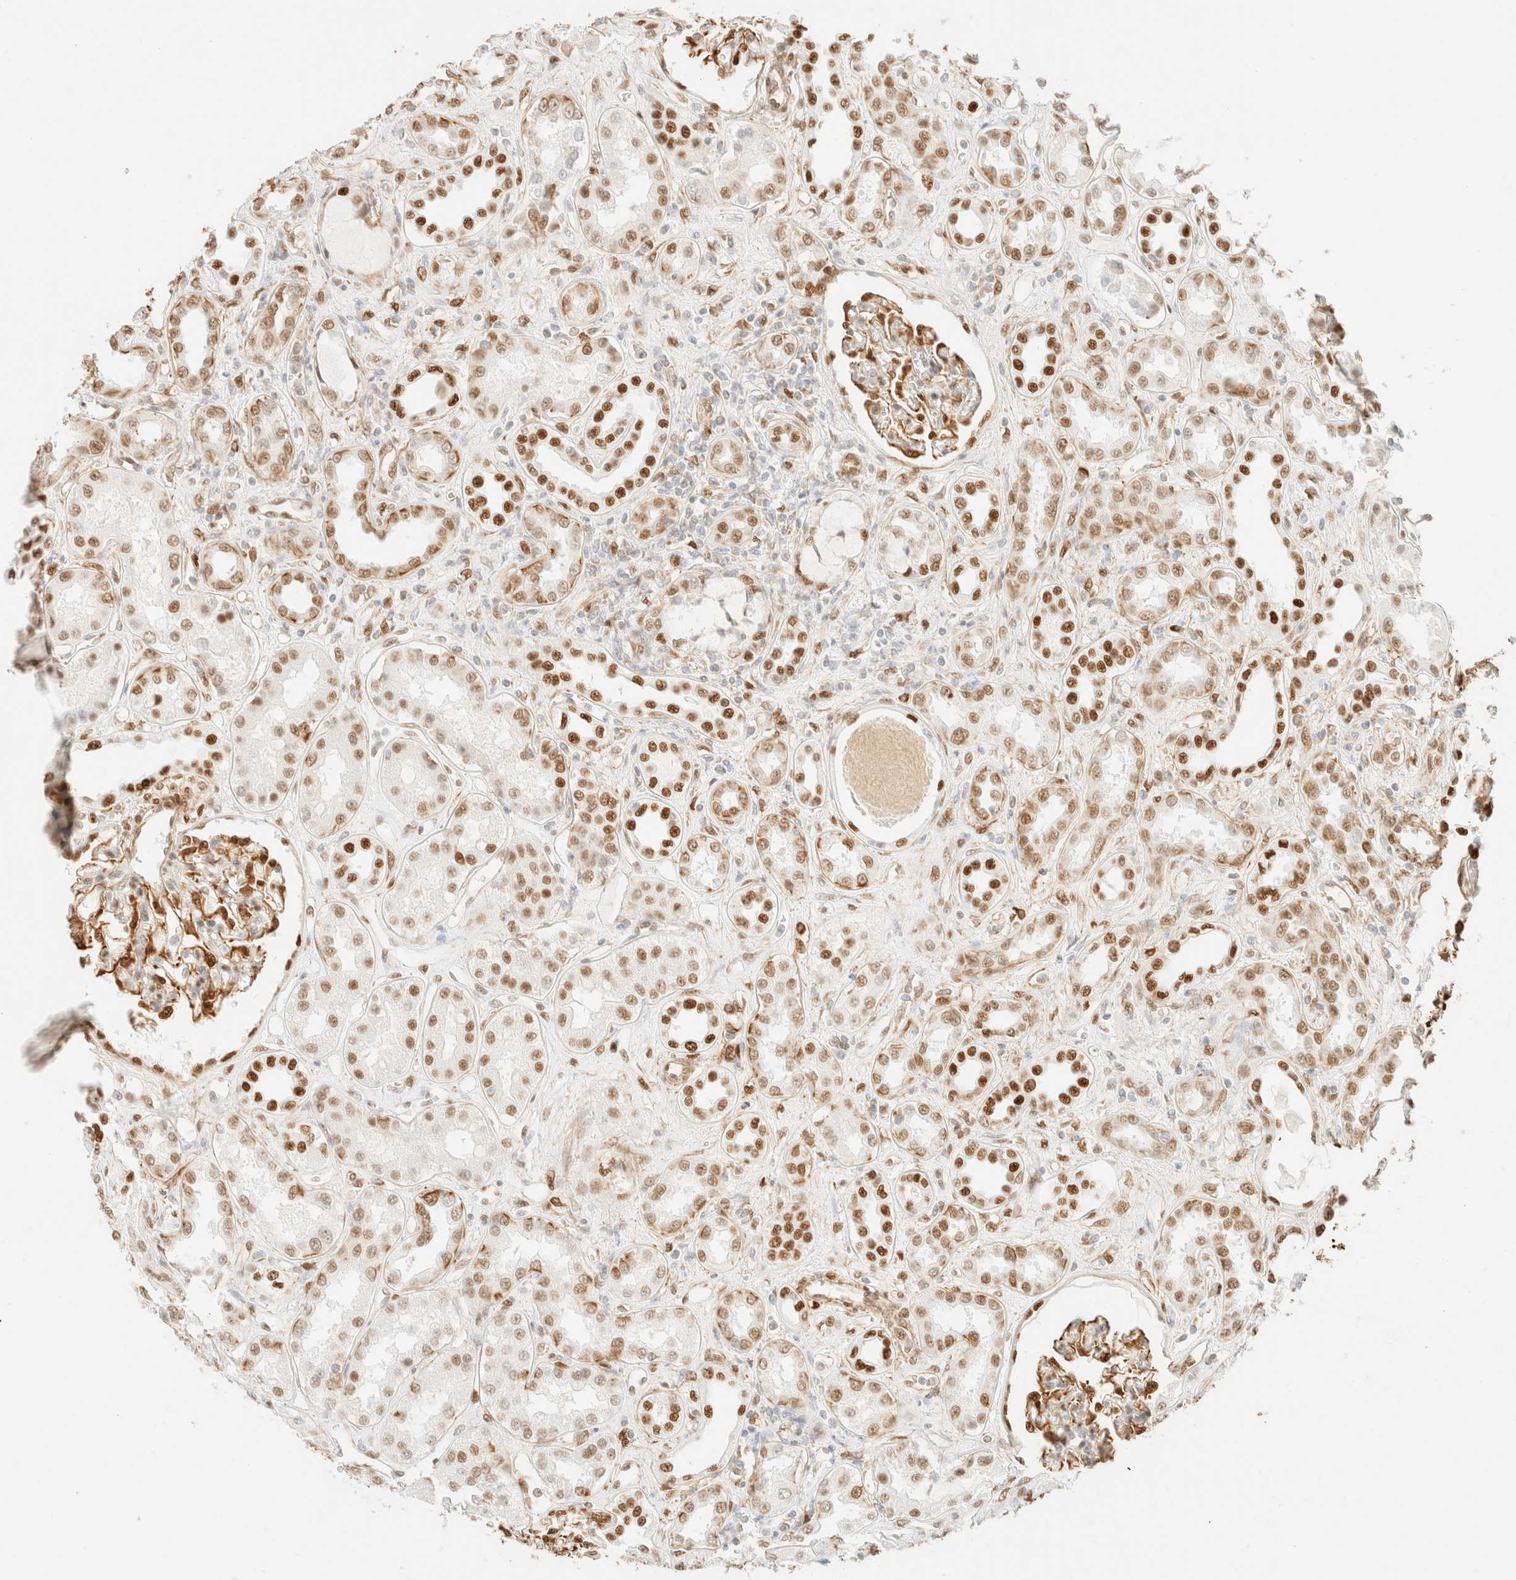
{"staining": {"intensity": "strong", "quantity": "25%-75%", "location": "nuclear"}, "tissue": "kidney", "cell_type": "Cells in glomeruli", "image_type": "normal", "snomed": [{"axis": "morphology", "description": "Normal tissue, NOS"}, {"axis": "topography", "description": "Kidney"}], "caption": "A photomicrograph of kidney stained for a protein demonstrates strong nuclear brown staining in cells in glomeruli. The staining was performed using DAB (3,3'-diaminobenzidine) to visualize the protein expression in brown, while the nuclei were stained in blue with hematoxylin (Magnification: 20x).", "gene": "ZSCAN18", "patient": {"sex": "male", "age": 59}}